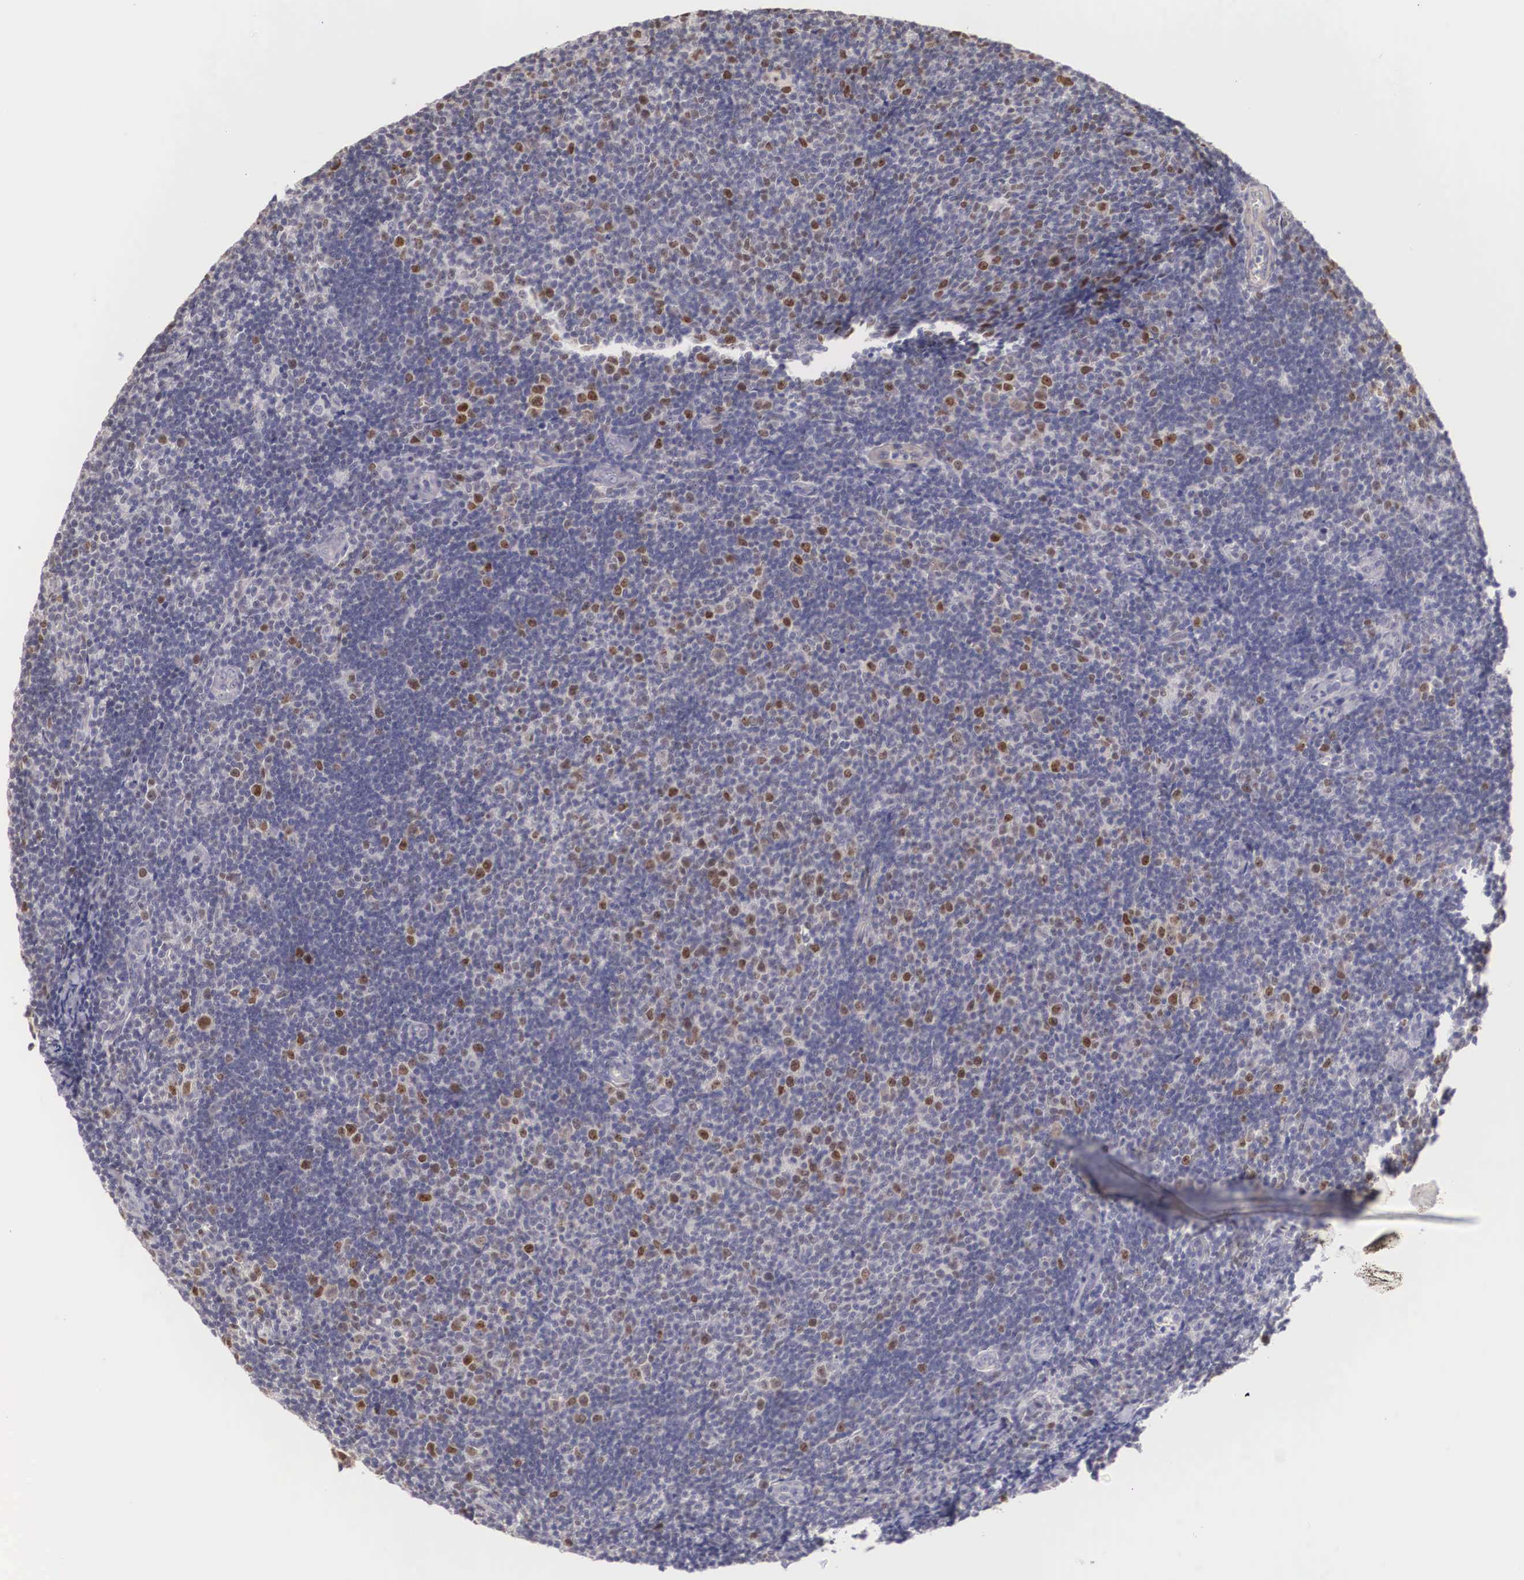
{"staining": {"intensity": "negative", "quantity": "none", "location": "none"}, "tissue": "lymphoma", "cell_type": "Tumor cells", "image_type": "cancer", "snomed": [{"axis": "morphology", "description": "Malignant lymphoma, non-Hodgkin's type, Low grade"}, {"axis": "topography", "description": "Lymph node"}], "caption": "IHC micrograph of neoplastic tissue: human low-grade malignant lymphoma, non-Hodgkin's type stained with DAB (3,3'-diaminobenzidine) exhibits no significant protein staining in tumor cells.", "gene": "ENOX2", "patient": {"sex": "male", "age": 49}}